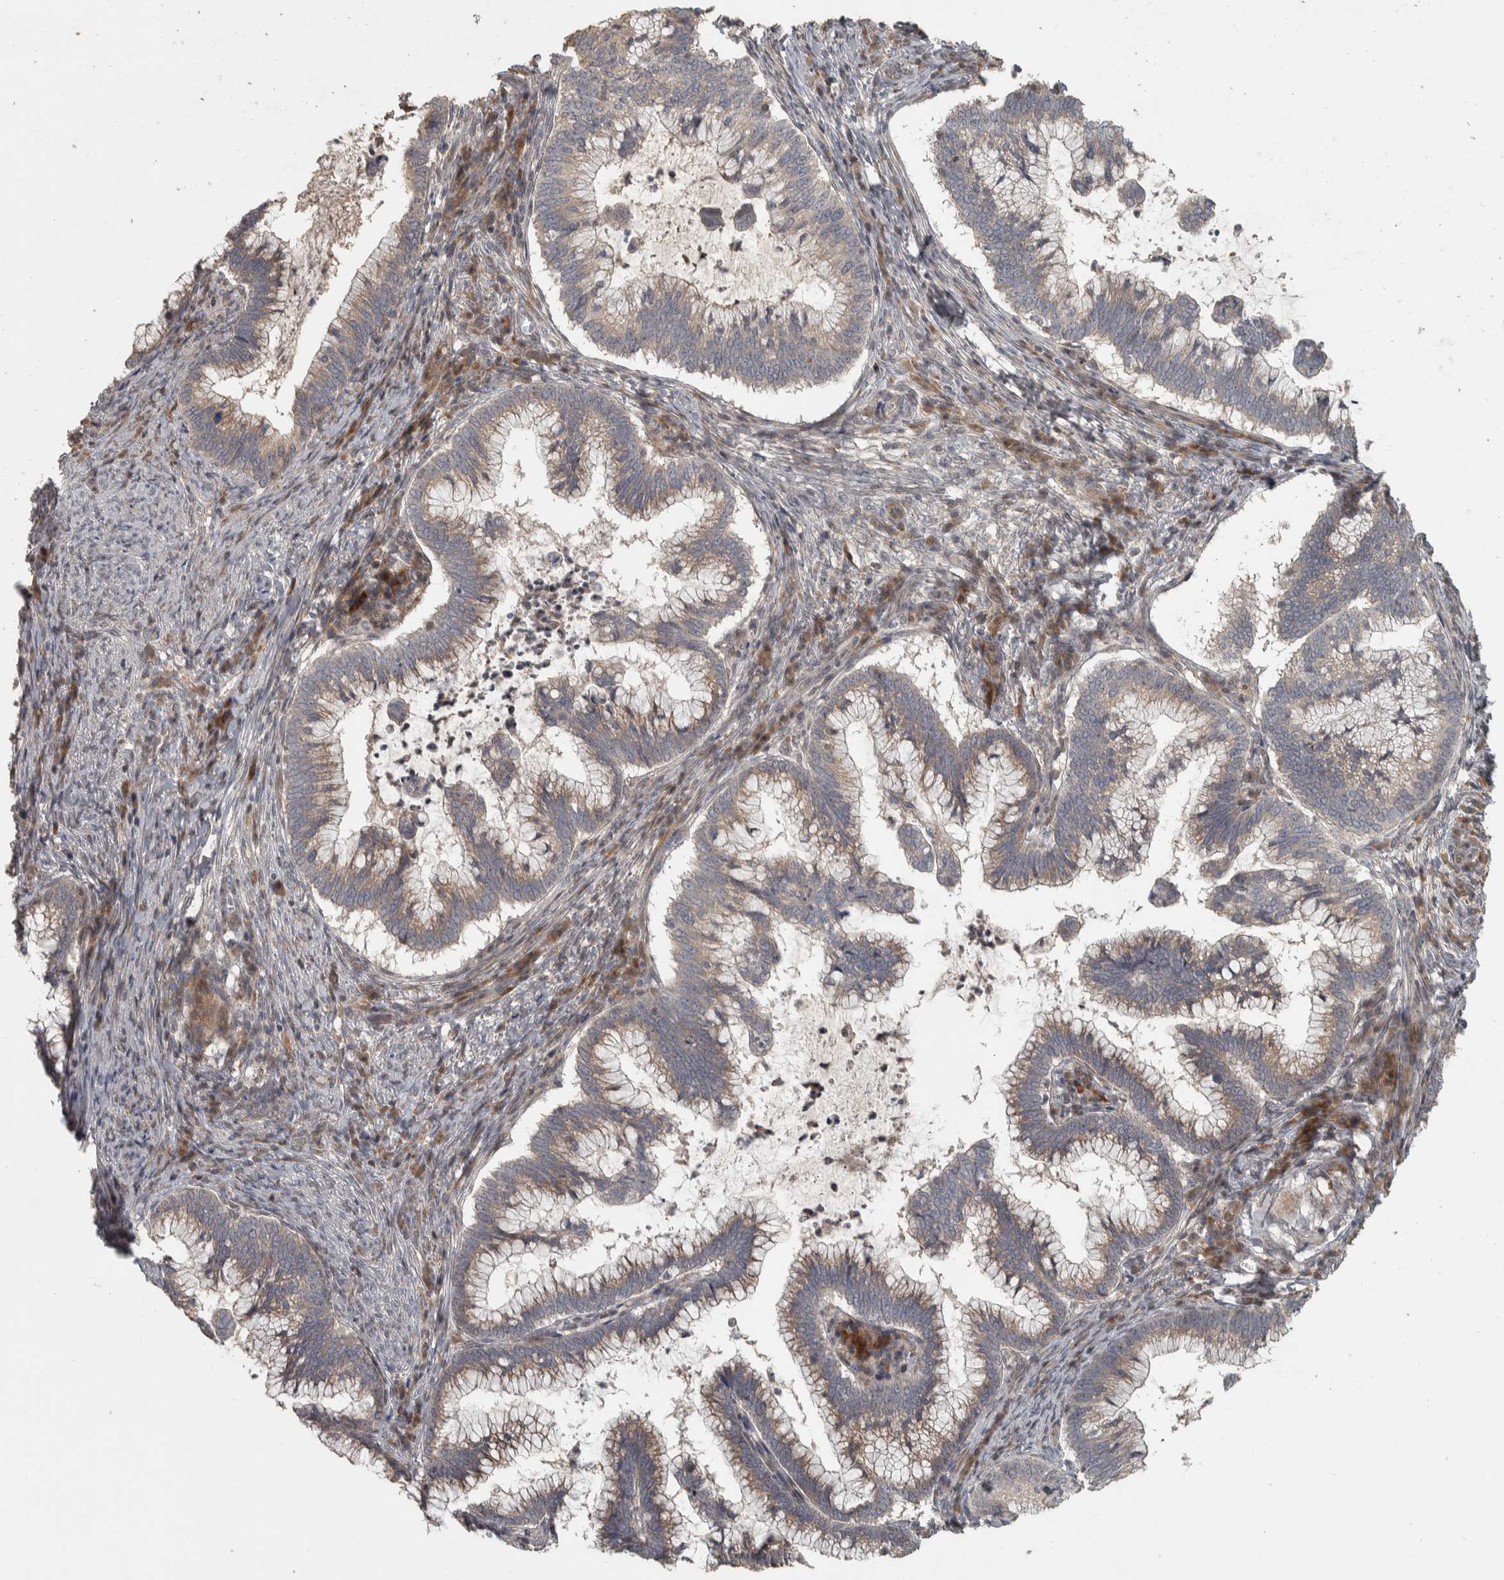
{"staining": {"intensity": "weak", "quantity": "25%-75%", "location": "cytoplasmic/membranous"}, "tissue": "cervical cancer", "cell_type": "Tumor cells", "image_type": "cancer", "snomed": [{"axis": "morphology", "description": "Adenocarcinoma, NOS"}, {"axis": "topography", "description": "Cervix"}], "caption": "Immunohistochemistry (IHC) micrograph of neoplastic tissue: human adenocarcinoma (cervical) stained using immunohistochemistry demonstrates low levels of weak protein expression localized specifically in the cytoplasmic/membranous of tumor cells, appearing as a cytoplasmic/membranous brown color.", "gene": "ERAL1", "patient": {"sex": "female", "age": 36}}